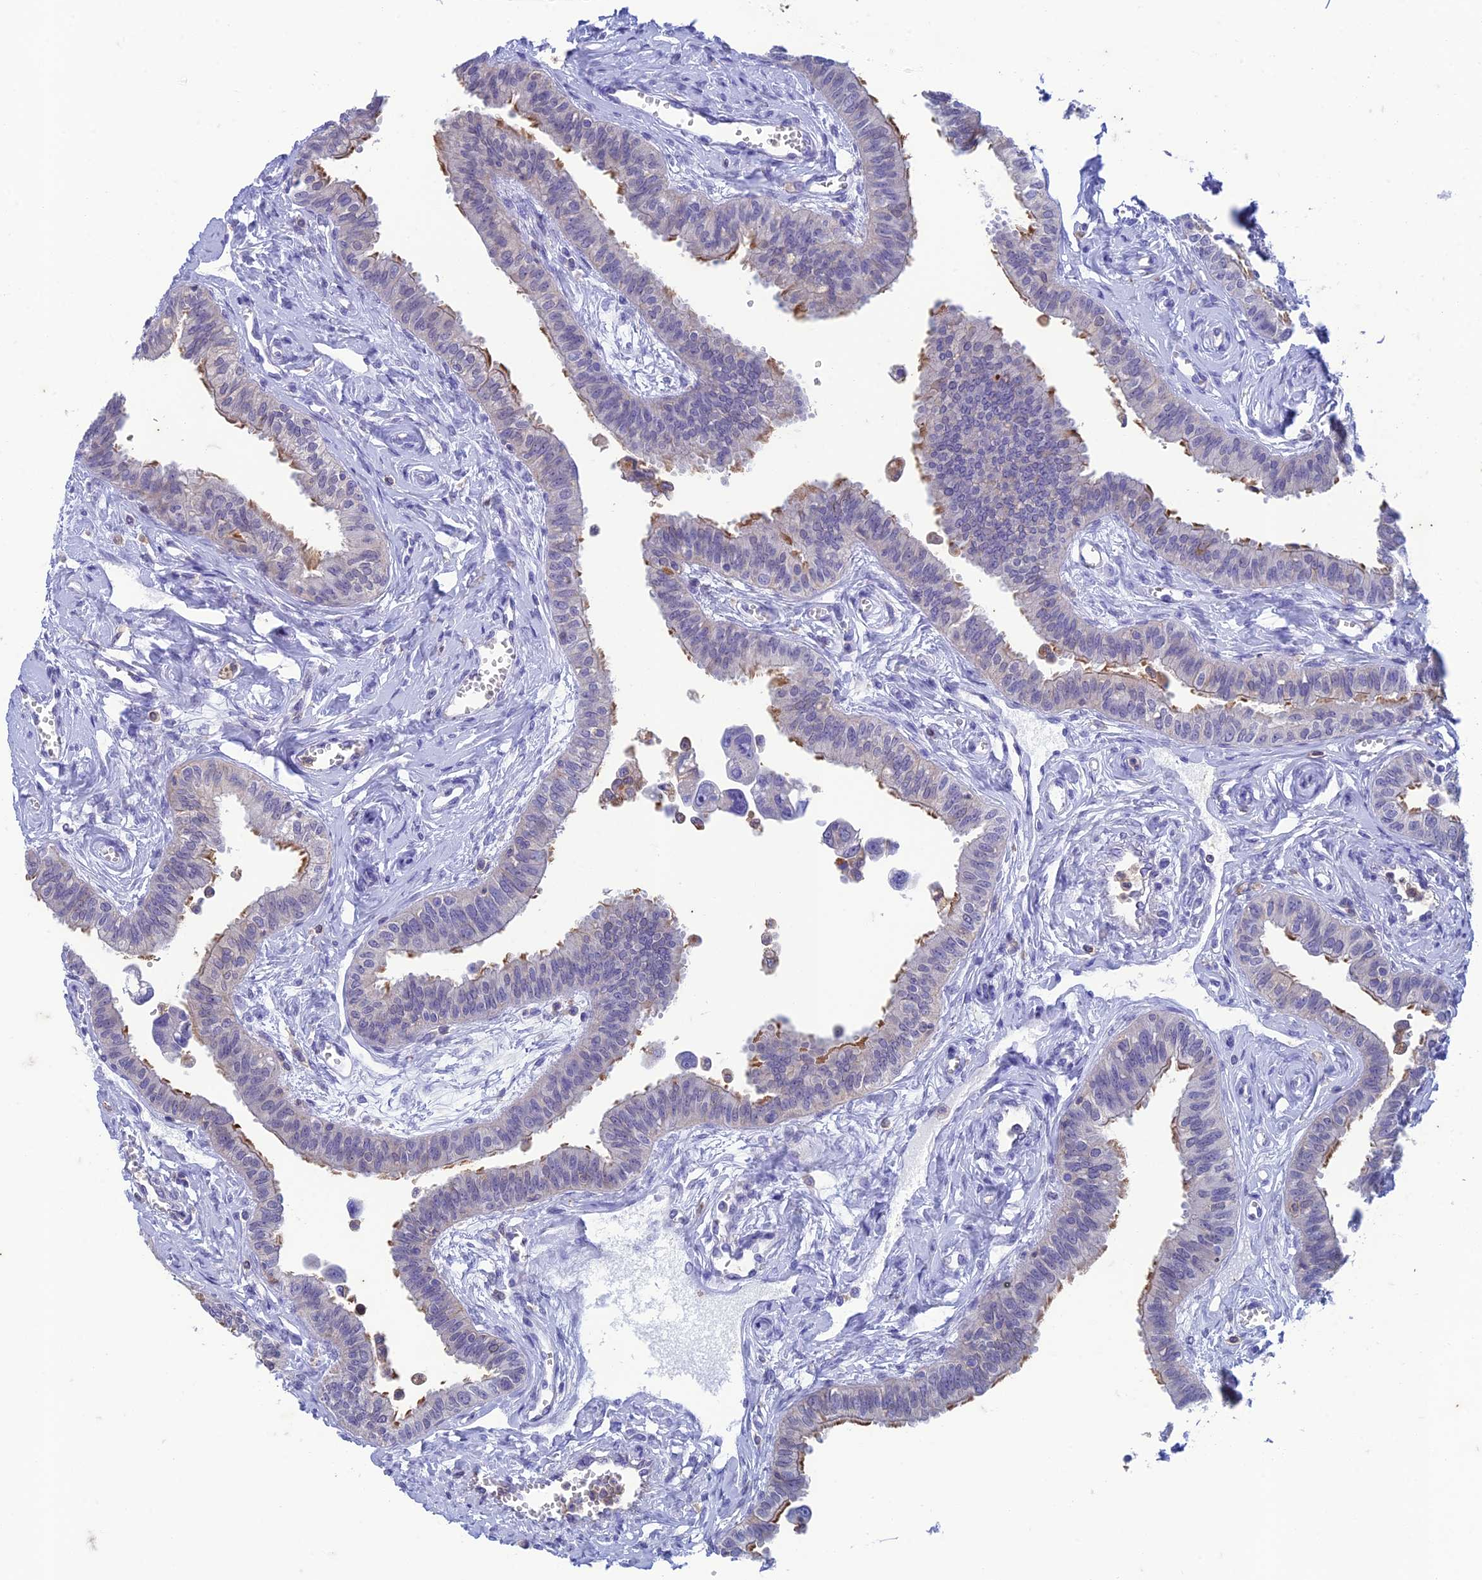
{"staining": {"intensity": "moderate", "quantity": "<25%", "location": "cytoplasmic/membranous"}, "tissue": "fallopian tube", "cell_type": "Glandular cells", "image_type": "normal", "snomed": [{"axis": "morphology", "description": "Normal tissue, NOS"}, {"axis": "morphology", "description": "Carcinoma, NOS"}, {"axis": "topography", "description": "Fallopian tube"}, {"axis": "topography", "description": "Ovary"}], "caption": "Immunohistochemistry (IHC) photomicrograph of normal human fallopian tube stained for a protein (brown), which displays low levels of moderate cytoplasmic/membranous expression in about <25% of glandular cells.", "gene": "FGF7", "patient": {"sex": "female", "age": 59}}